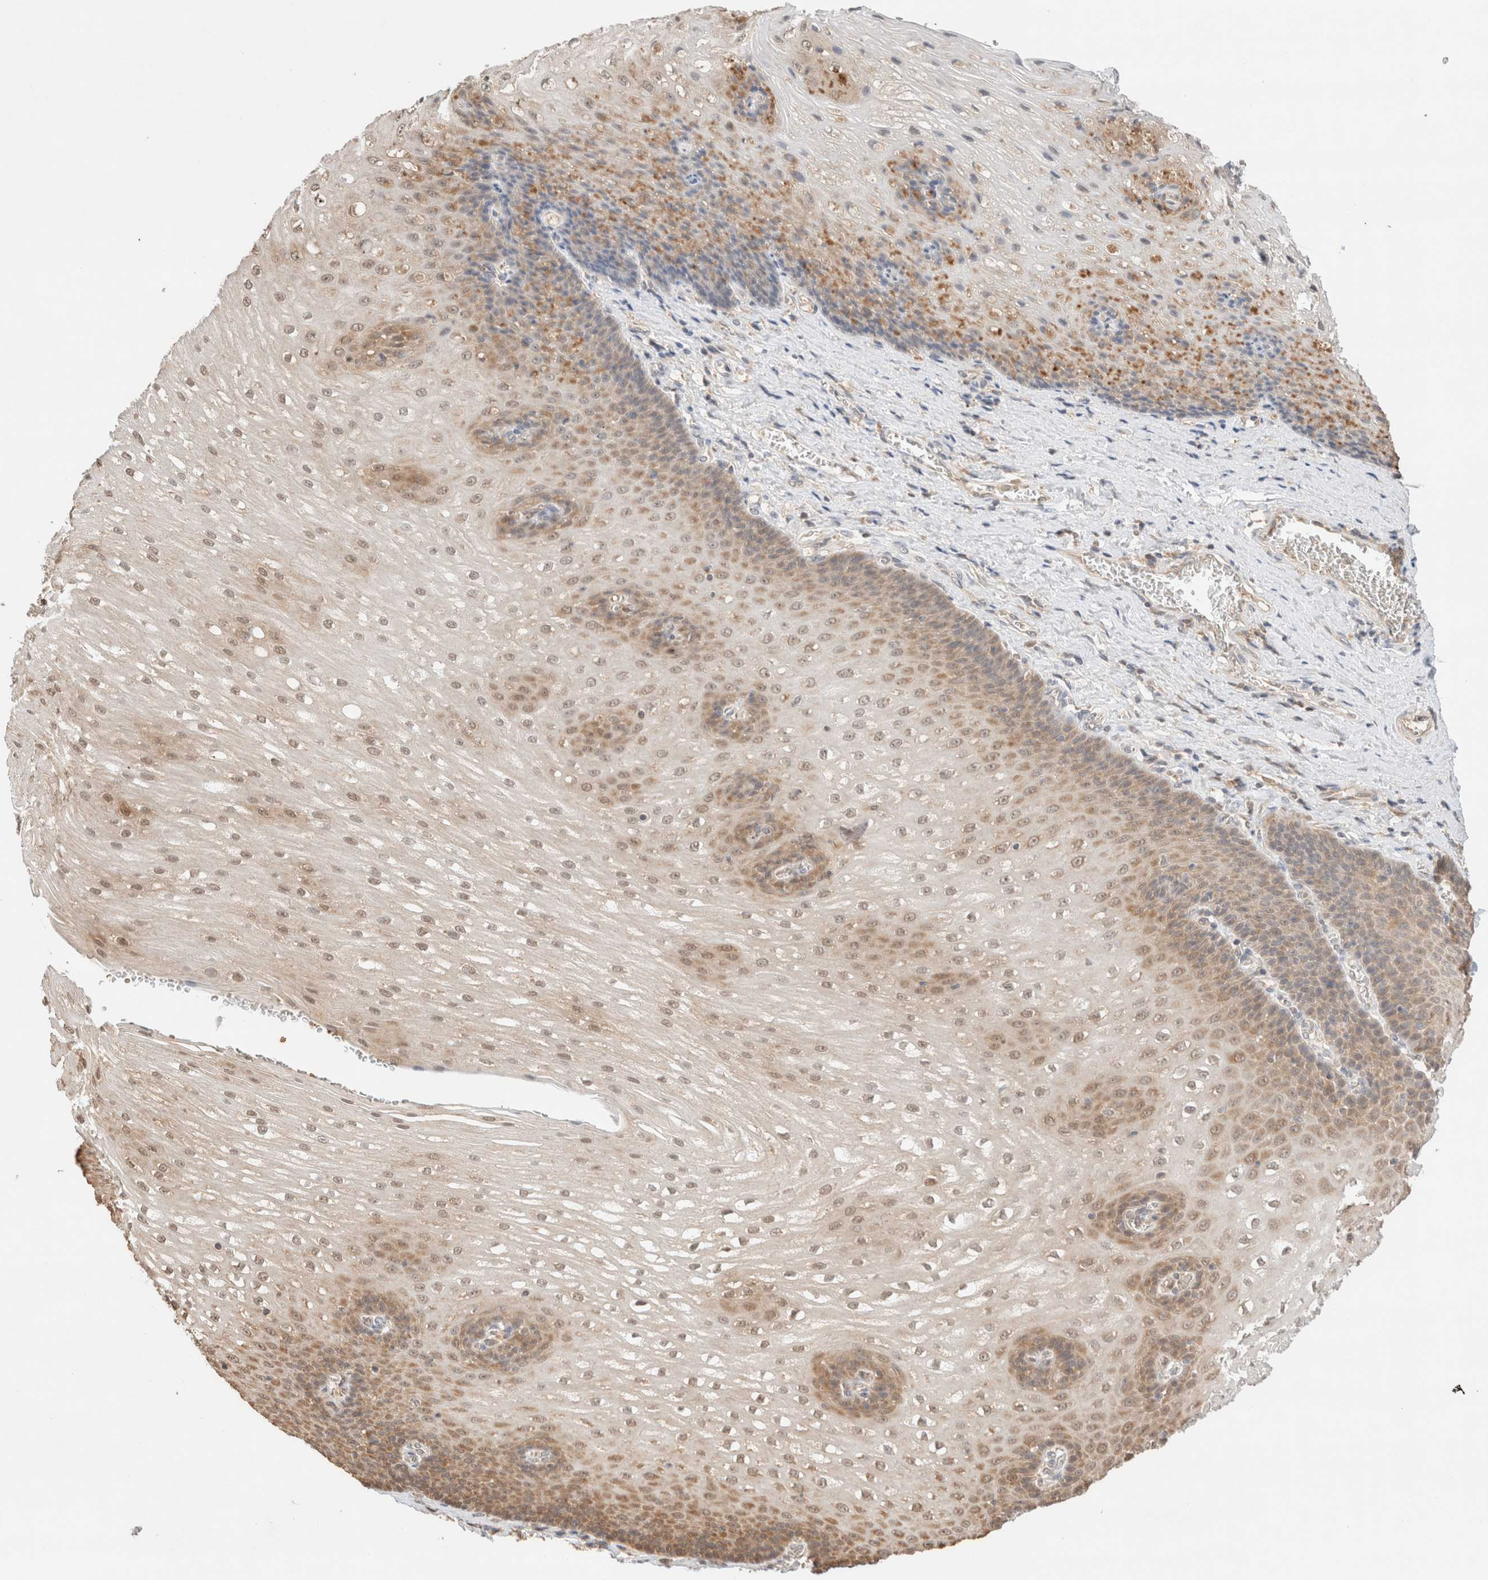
{"staining": {"intensity": "moderate", "quantity": ">75%", "location": "cytoplasmic/membranous,nuclear"}, "tissue": "esophagus", "cell_type": "Squamous epithelial cells", "image_type": "normal", "snomed": [{"axis": "morphology", "description": "Normal tissue, NOS"}, {"axis": "topography", "description": "Esophagus"}], "caption": "A medium amount of moderate cytoplasmic/membranous,nuclear expression is present in approximately >75% of squamous epithelial cells in unremarkable esophagus.", "gene": "CA13", "patient": {"sex": "male", "age": 48}}